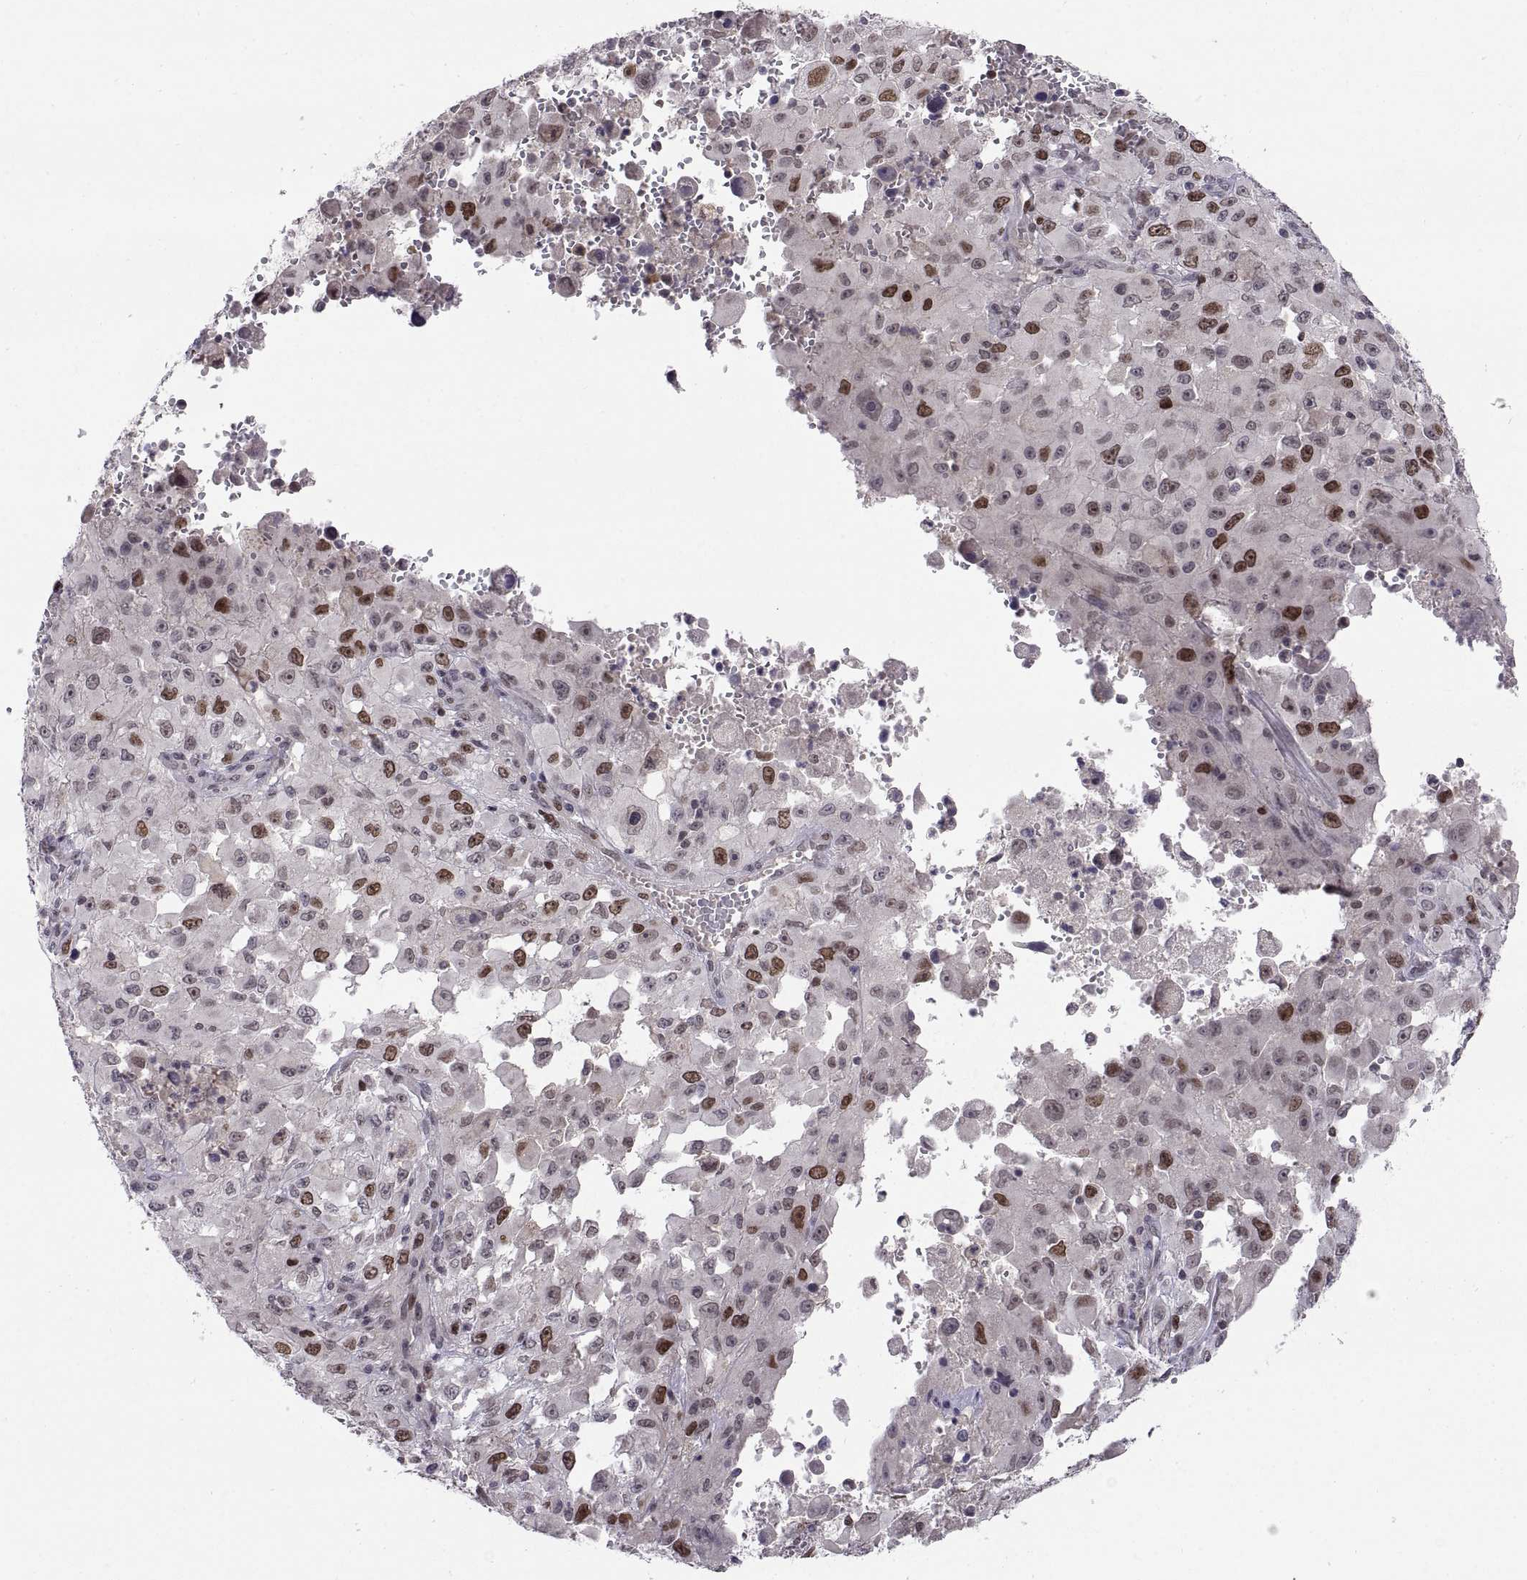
{"staining": {"intensity": "strong", "quantity": "<25%", "location": "nuclear"}, "tissue": "melanoma", "cell_type": "Tumor cells", "image_type": "cancer", "snomed": [{"axis": "morphology", "description": "Malignant melanoma, Metastatic site"}, {"axis": "topography", "description": "Soft tissue"}], "caption": "This image displays immunohistochemistry staining of human melanoma, with medium strong nuclear staining in about <25% of tumor cells.", "gene": "CHFR", "patient": {"sex": "male", "age": 50}}